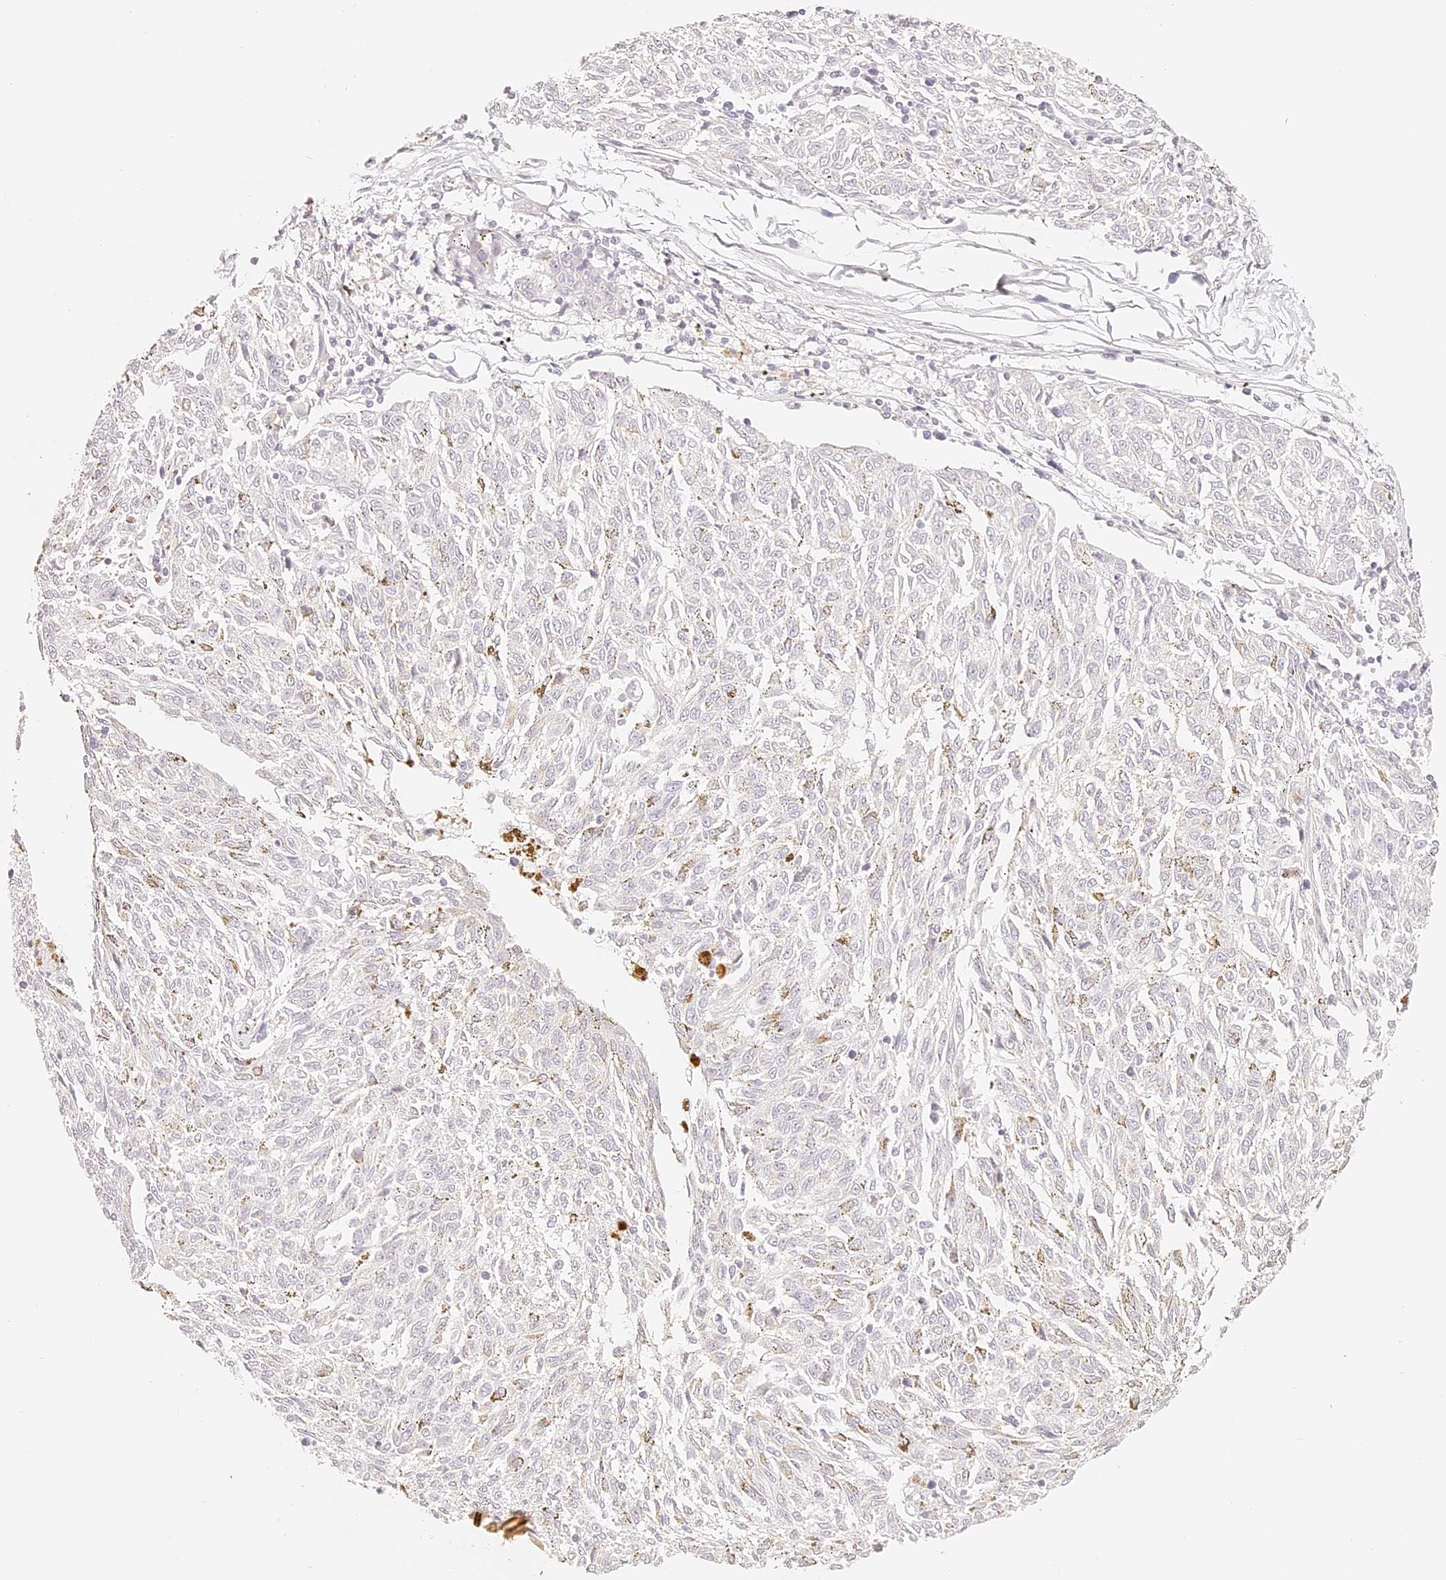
{"staining": {"intensity": "negative", "quantity": "none", "location": "none"}, "tissue": "melanoma", "cell_type": "Tumor cells", "image_type": "cancer", "snomed": [{"axis": "morphology", "description": "Malignant melanoma, NOS"}, {"axis": "topography", "description": "Skin"}], "caption": "Tumor cells are negative for brown protein staining in melanoma.", "gene": "TRIM45", "patient": {"sex": "female", "age": 72}}